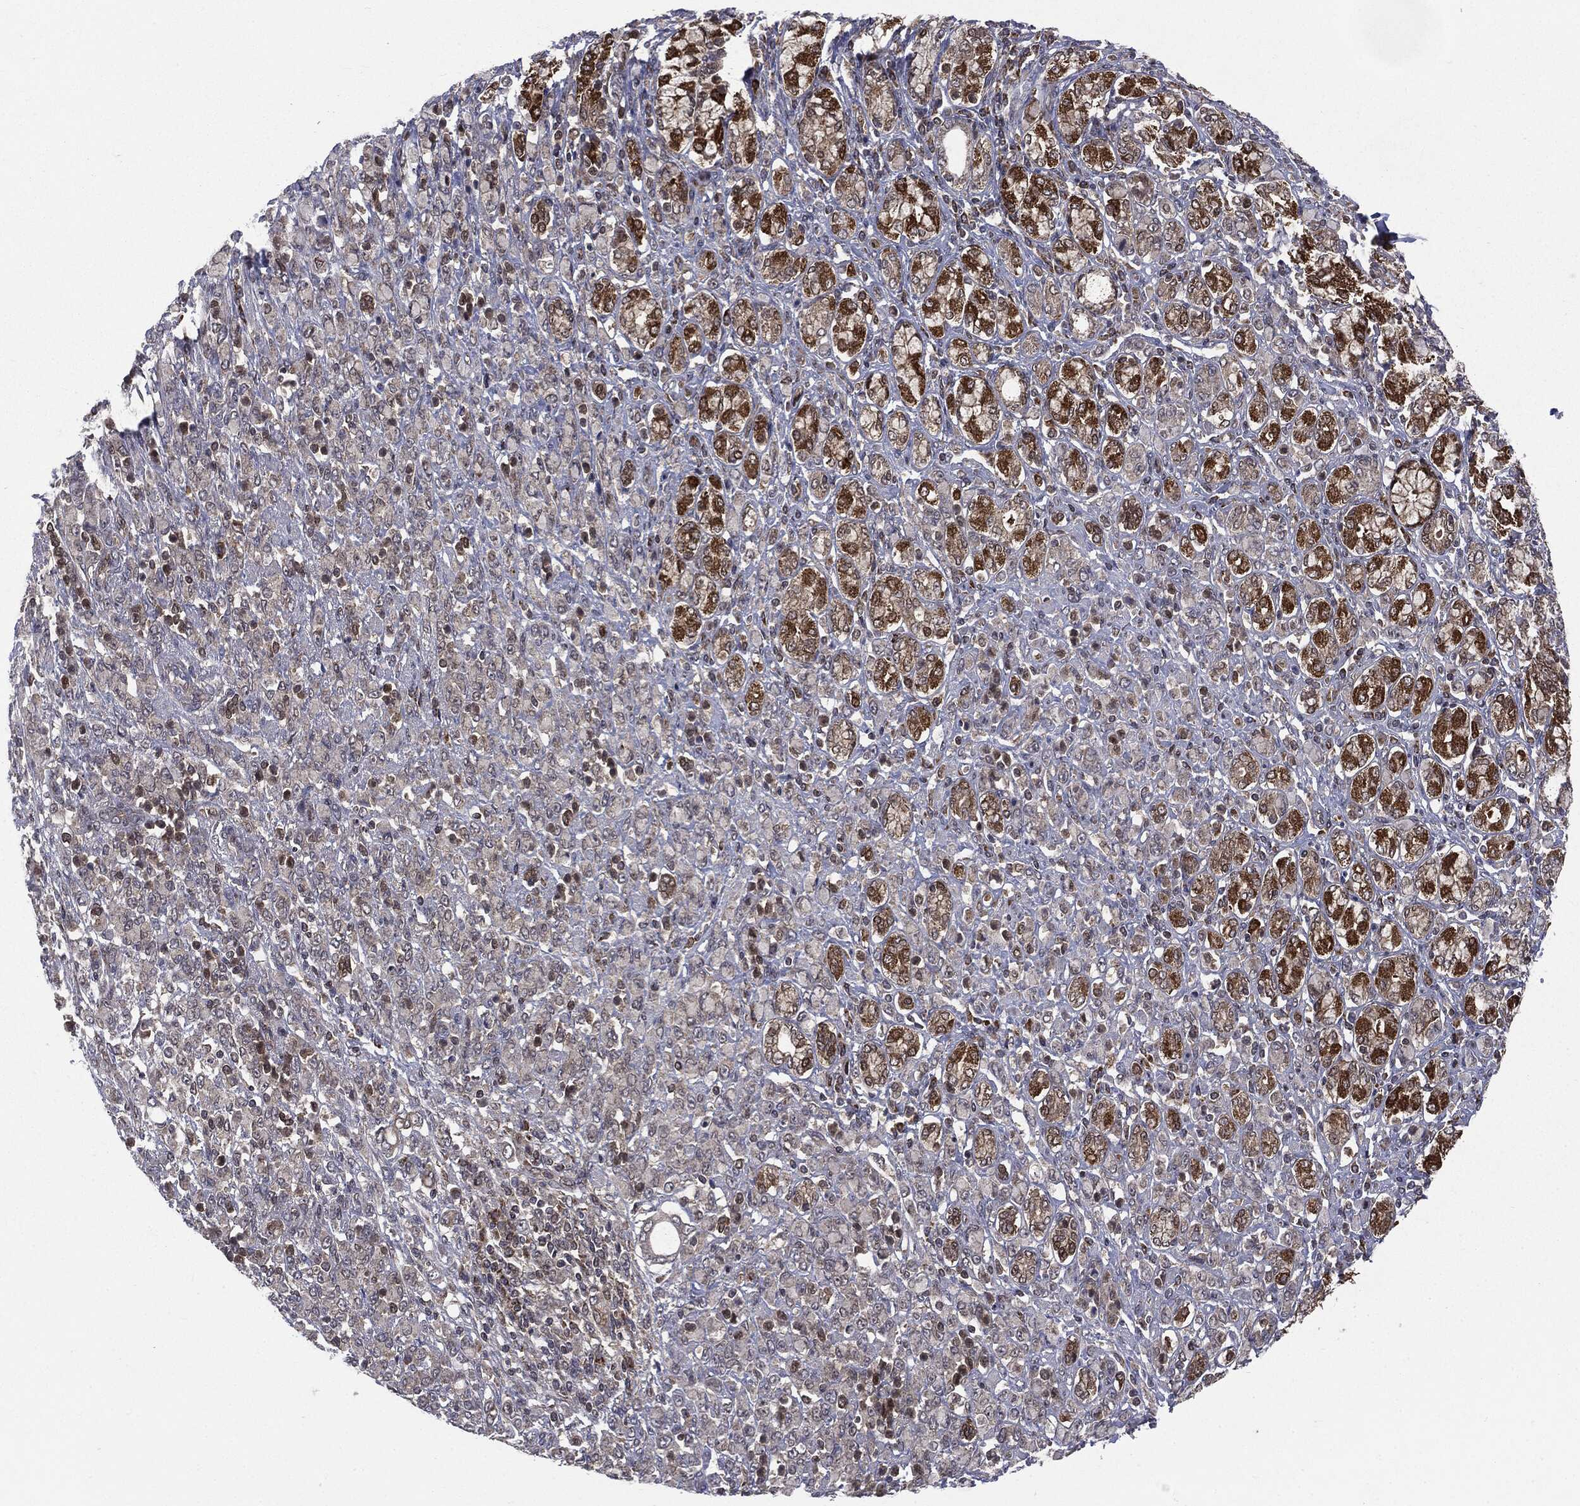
{"staining": {"intensity": "strong", "quantity": "25%-75%", "location": "cytoplasmic/membranous"}, "tissue": "stomach cancer", "cell_type": "Tumor cells", "image_type": "cancer", "snomed": [{"axis": "morphology", "description": "Normal tissue, NOS"}, {"axis": "morphology", "description": "Adenocarcinoma, NOS"}, {"axis": "topography", "description": "Stomach"}], "caption": "About 25%-75% of tumor cells in human stomach cancer (adenocarcinoma) demonstrate strong cytoplasmic/membranous protein expression as visualized by brown immunohistochemical staining.", "gene": "PTPA", "patient": {"sex": "female", "age": 79}}